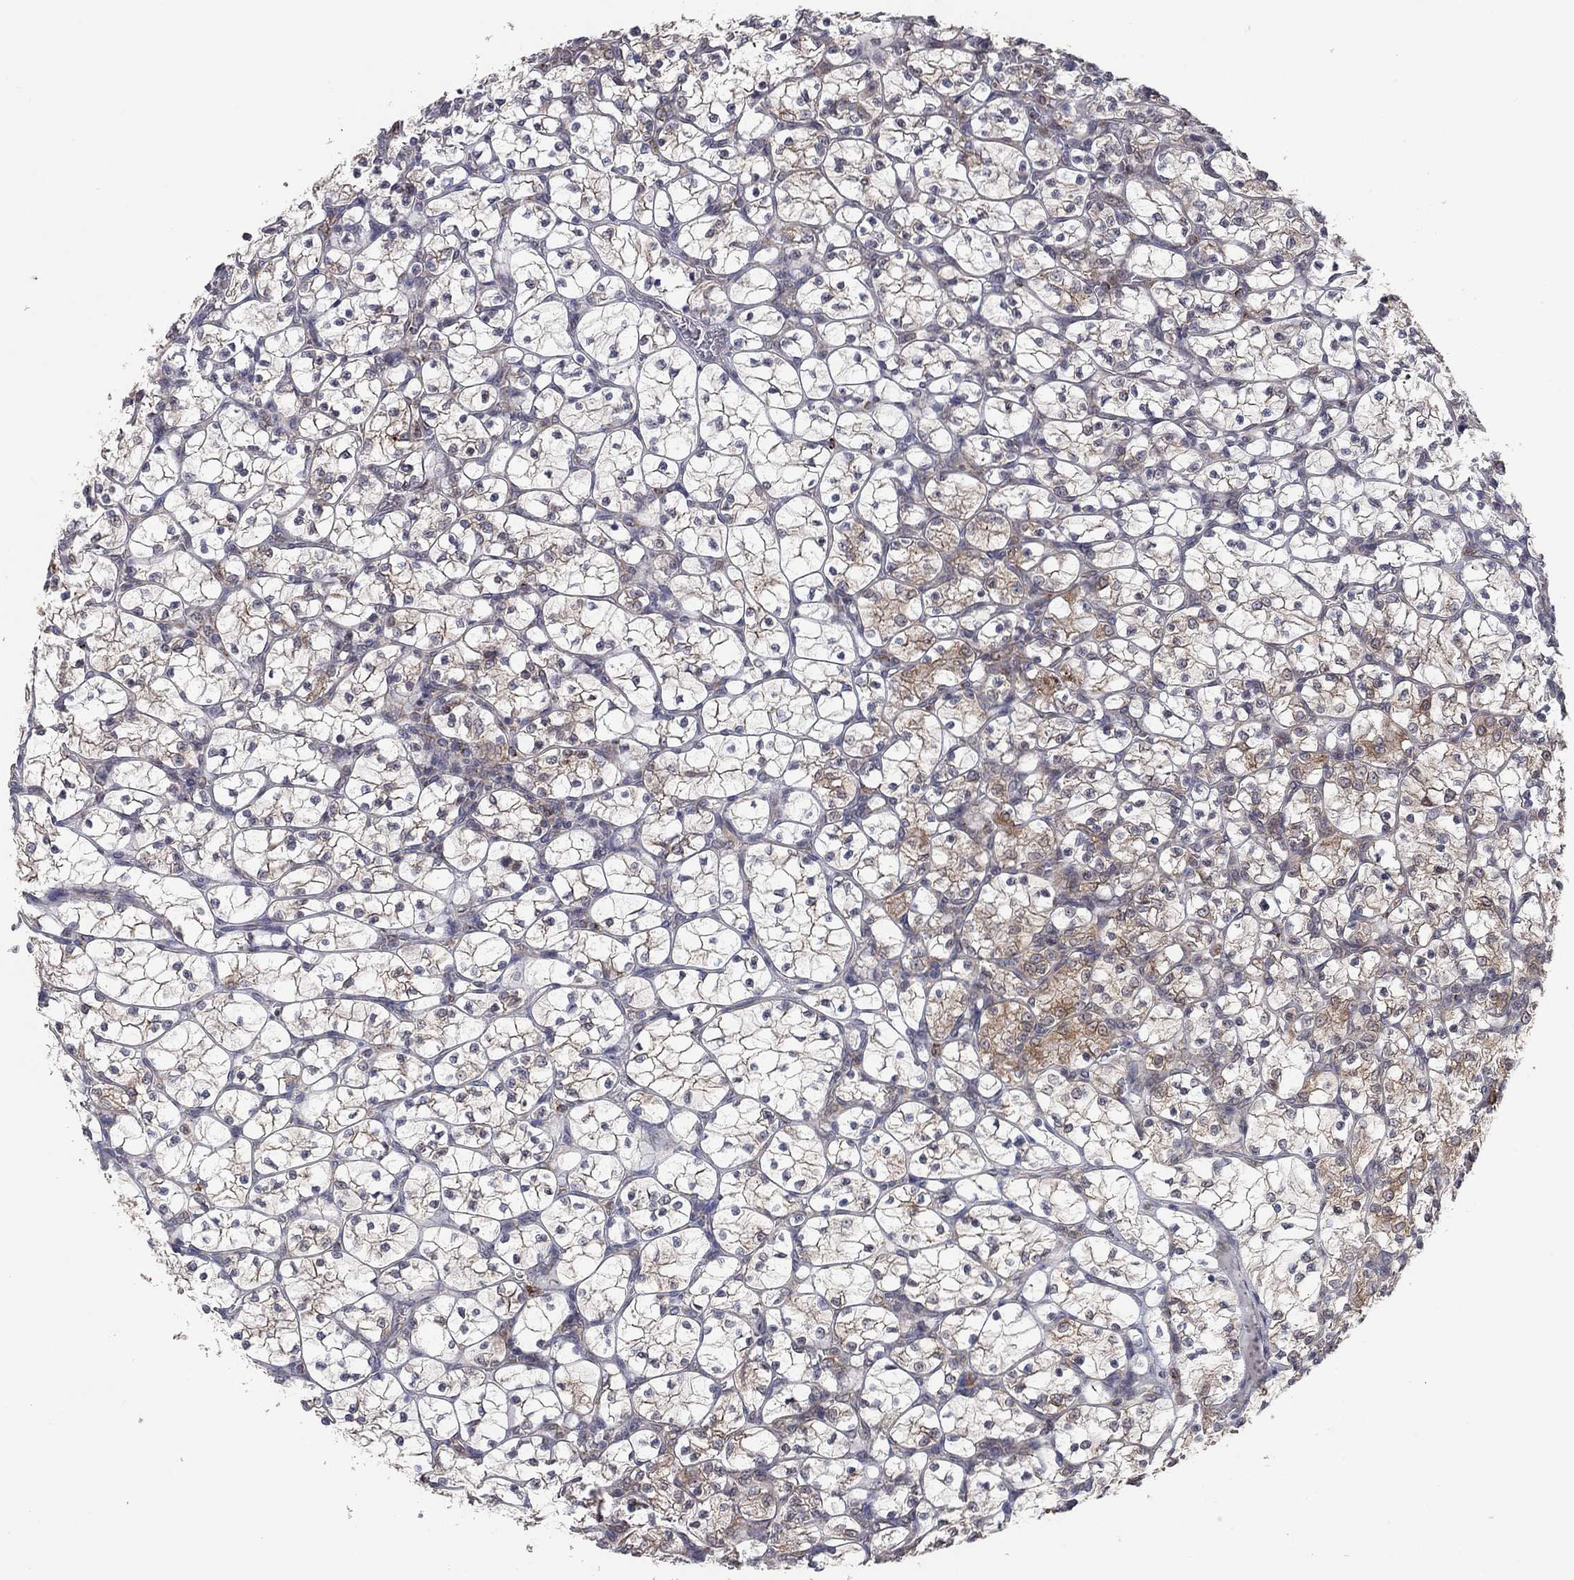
{"staining": {"intensity": "moderate", "quantity": "<25%", "location": "cytoplasmic/membranous"}, "tissue": "renal cancer", "cell_type": "Tumor cells", "image_type": "cancer", "snomed": [{"axis": "morphology", "description": "Adenocarcinoma, NOS"}, {"axis": "topography", "description": "Kidney"}], "caption": "Renal adenocarcinoma stained with immunohistochemistry displays moderate cytoplasmic/membranous staining in about <25% of tumor cells.", "gene": "YIF1A", "patient": {"sex": "female", "age": 89}}